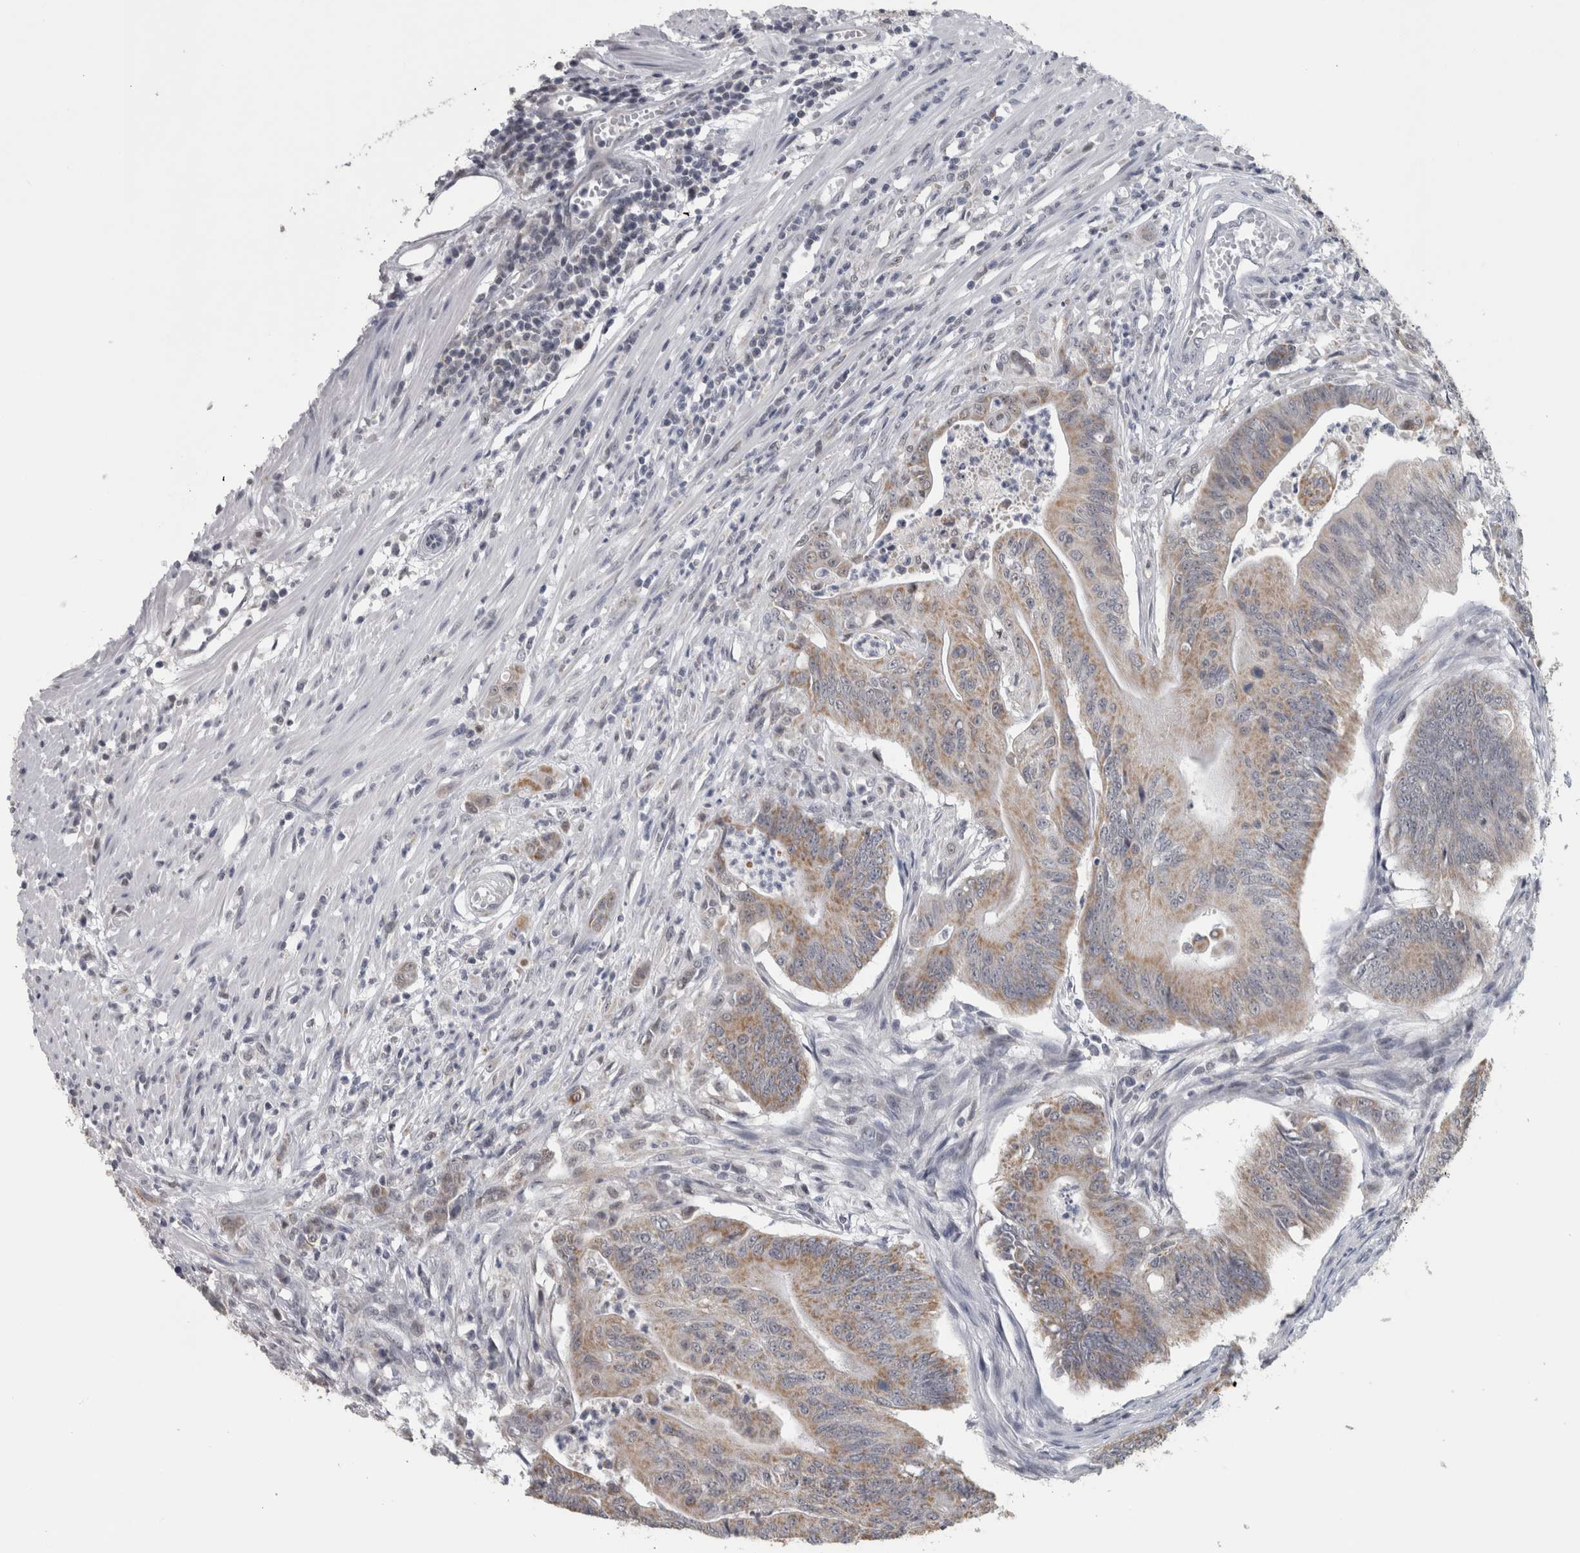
{"staining": {"intensity": "weak", "quantity": ">75%", "location": "cytoplasmic/membranous"}, "tissue": "colorectal cancer", "cell_type": "Tumor cells", "image_type": "cancer", "snomed": [{"axis": "morphology", "description": "Adenoma, NOS"}, {"axis": "morphology", "description": "Adenocarcinoma, NOS"}, {"axis": "topography", "description": "Colon"}], "caption": "Immunohistochemistry (IHC) of human colorectal cancer (adenocarcinoma) reveals low levels of weak cytoplasmic/membranous expression in about >75% of tumor cells.", "gene": "OR2K2", "patient": {"sex": "male", "age": 79}}